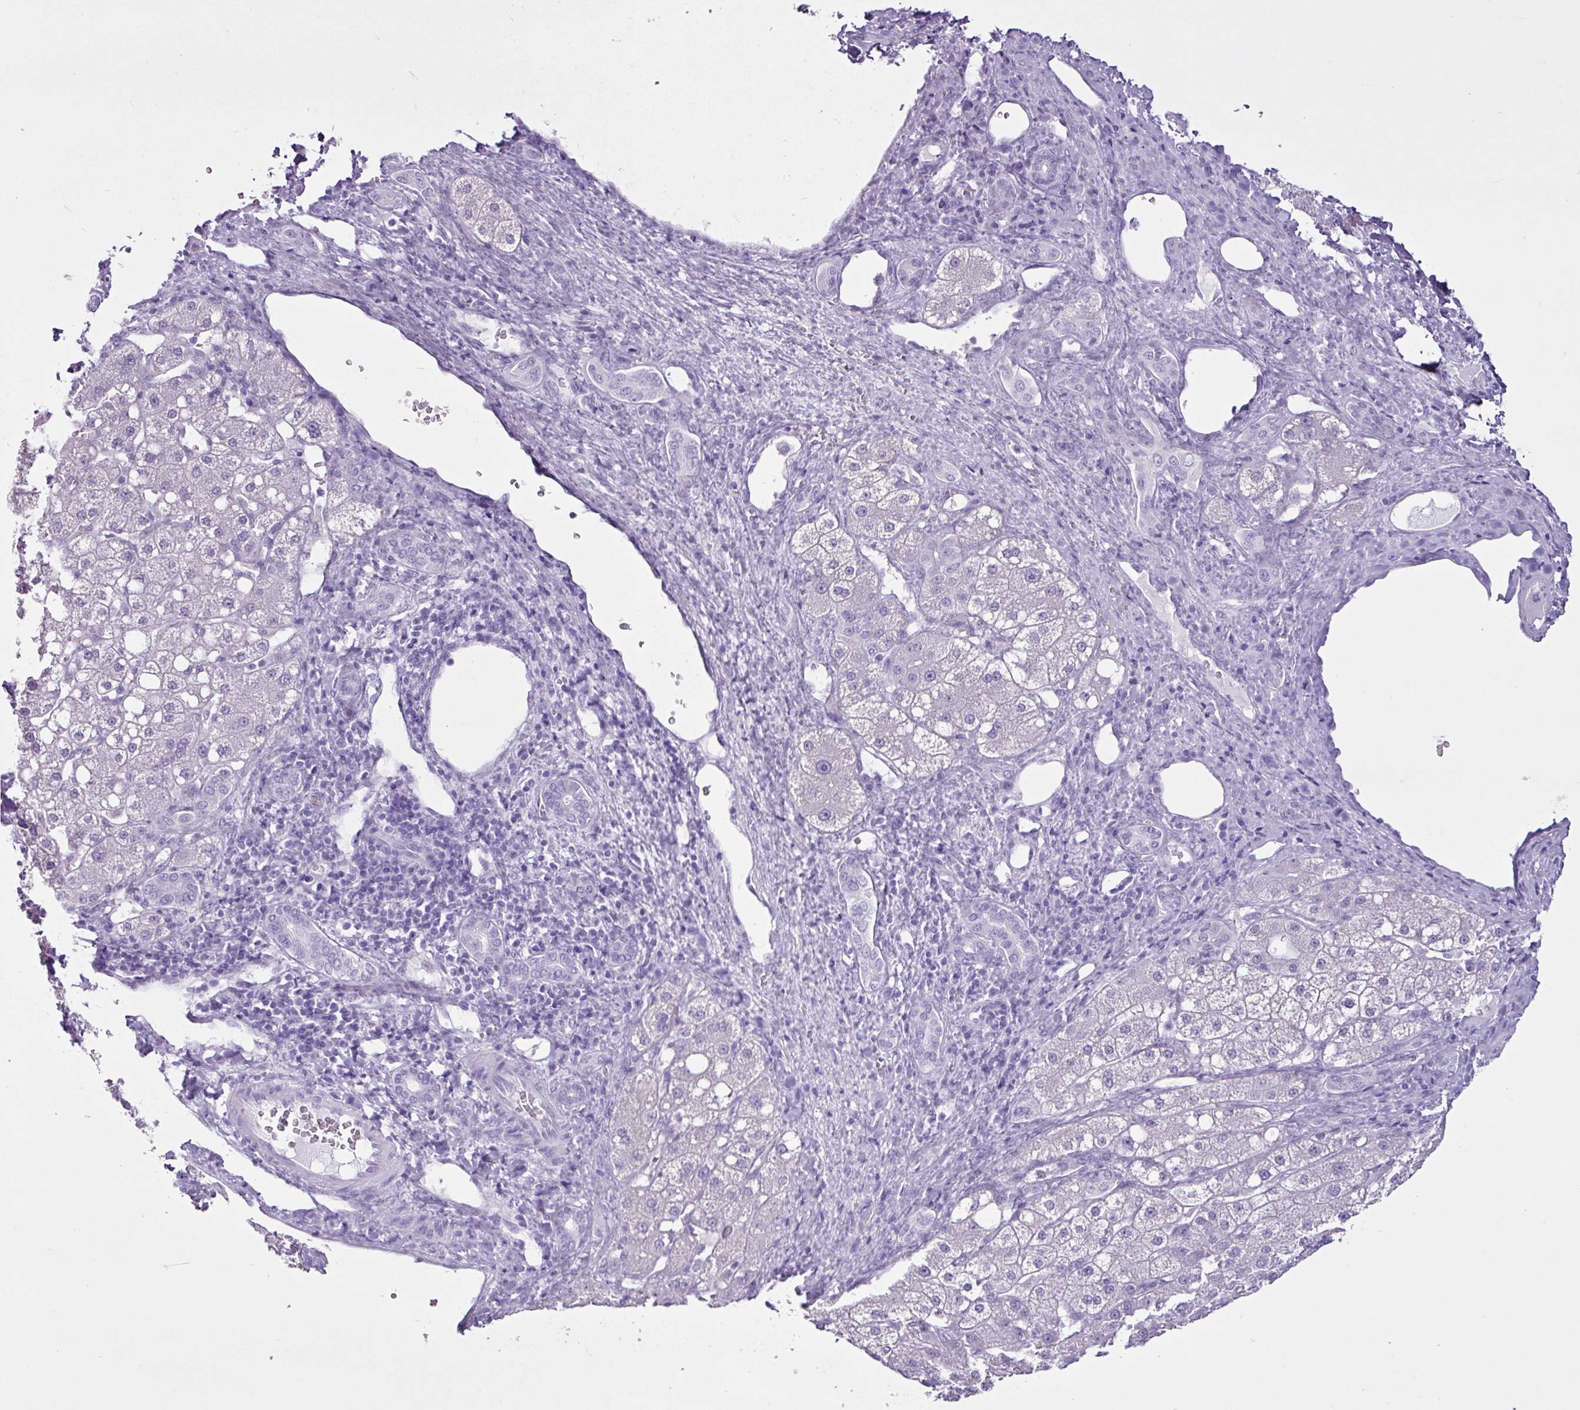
{"staining": {"intensity": "negative", "quantity": "none", "location": "none"}, "tissue": "liver cancer", "cell_type": "Tumor cells", "image_type": "cancer", "snomed": [{"axis": "morphology", "description": "Carcinoma, Hepatocellular, NOS"}, {"axis": "topography", "description": "Liver"}], "caption": "Tumor cells are negative for brown protein staining in liver cancer (hepatocellular carcinoma).", "gene": "PGR", "patient": {"sex": "male", "age": 67}}